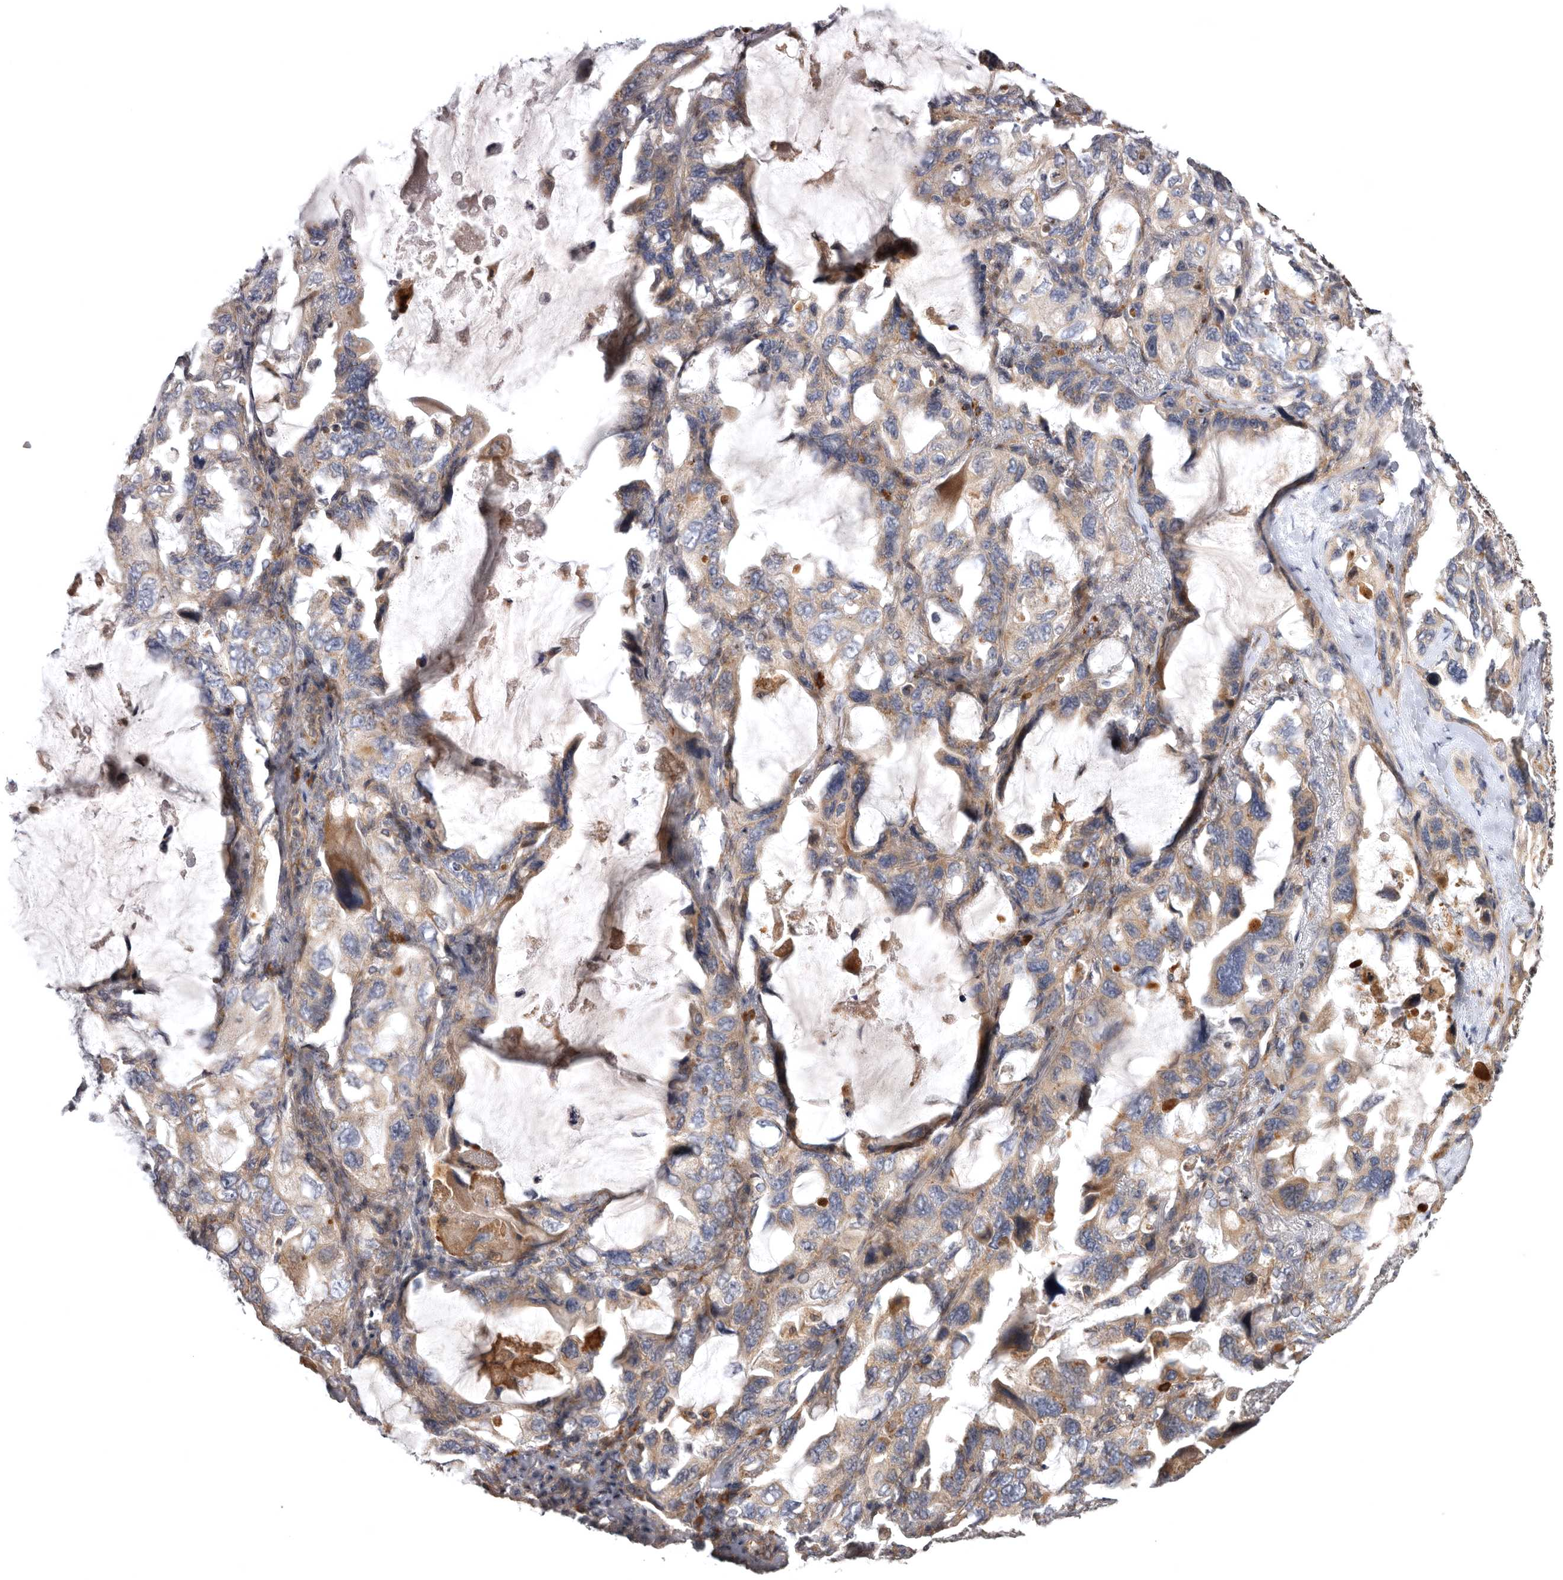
{"staining": {"intensity": "moderate", "quantity": ">75%", "location": "cytoplasmic/membranous"}, "tissue": "lung cancer", "cell_type": "Tumor cells", "image_type": "cancer", "snomed": [{"axis": "morphology", "description": "Squamous cell carcinoma, NOS"}, {"axis": "topography", "description": "Lung"}], "caption": "Protein expression analysis of human lung cancer reveals moderate cytoplasmic/membranous staining in about >75% of tumor cells. (DAB (3,3'-diaminobenzidine) = brown stain, brightfield microscopy at high magnification).", "gene": "ADCY2", "patient": {"sex": "female", "age": 73}}